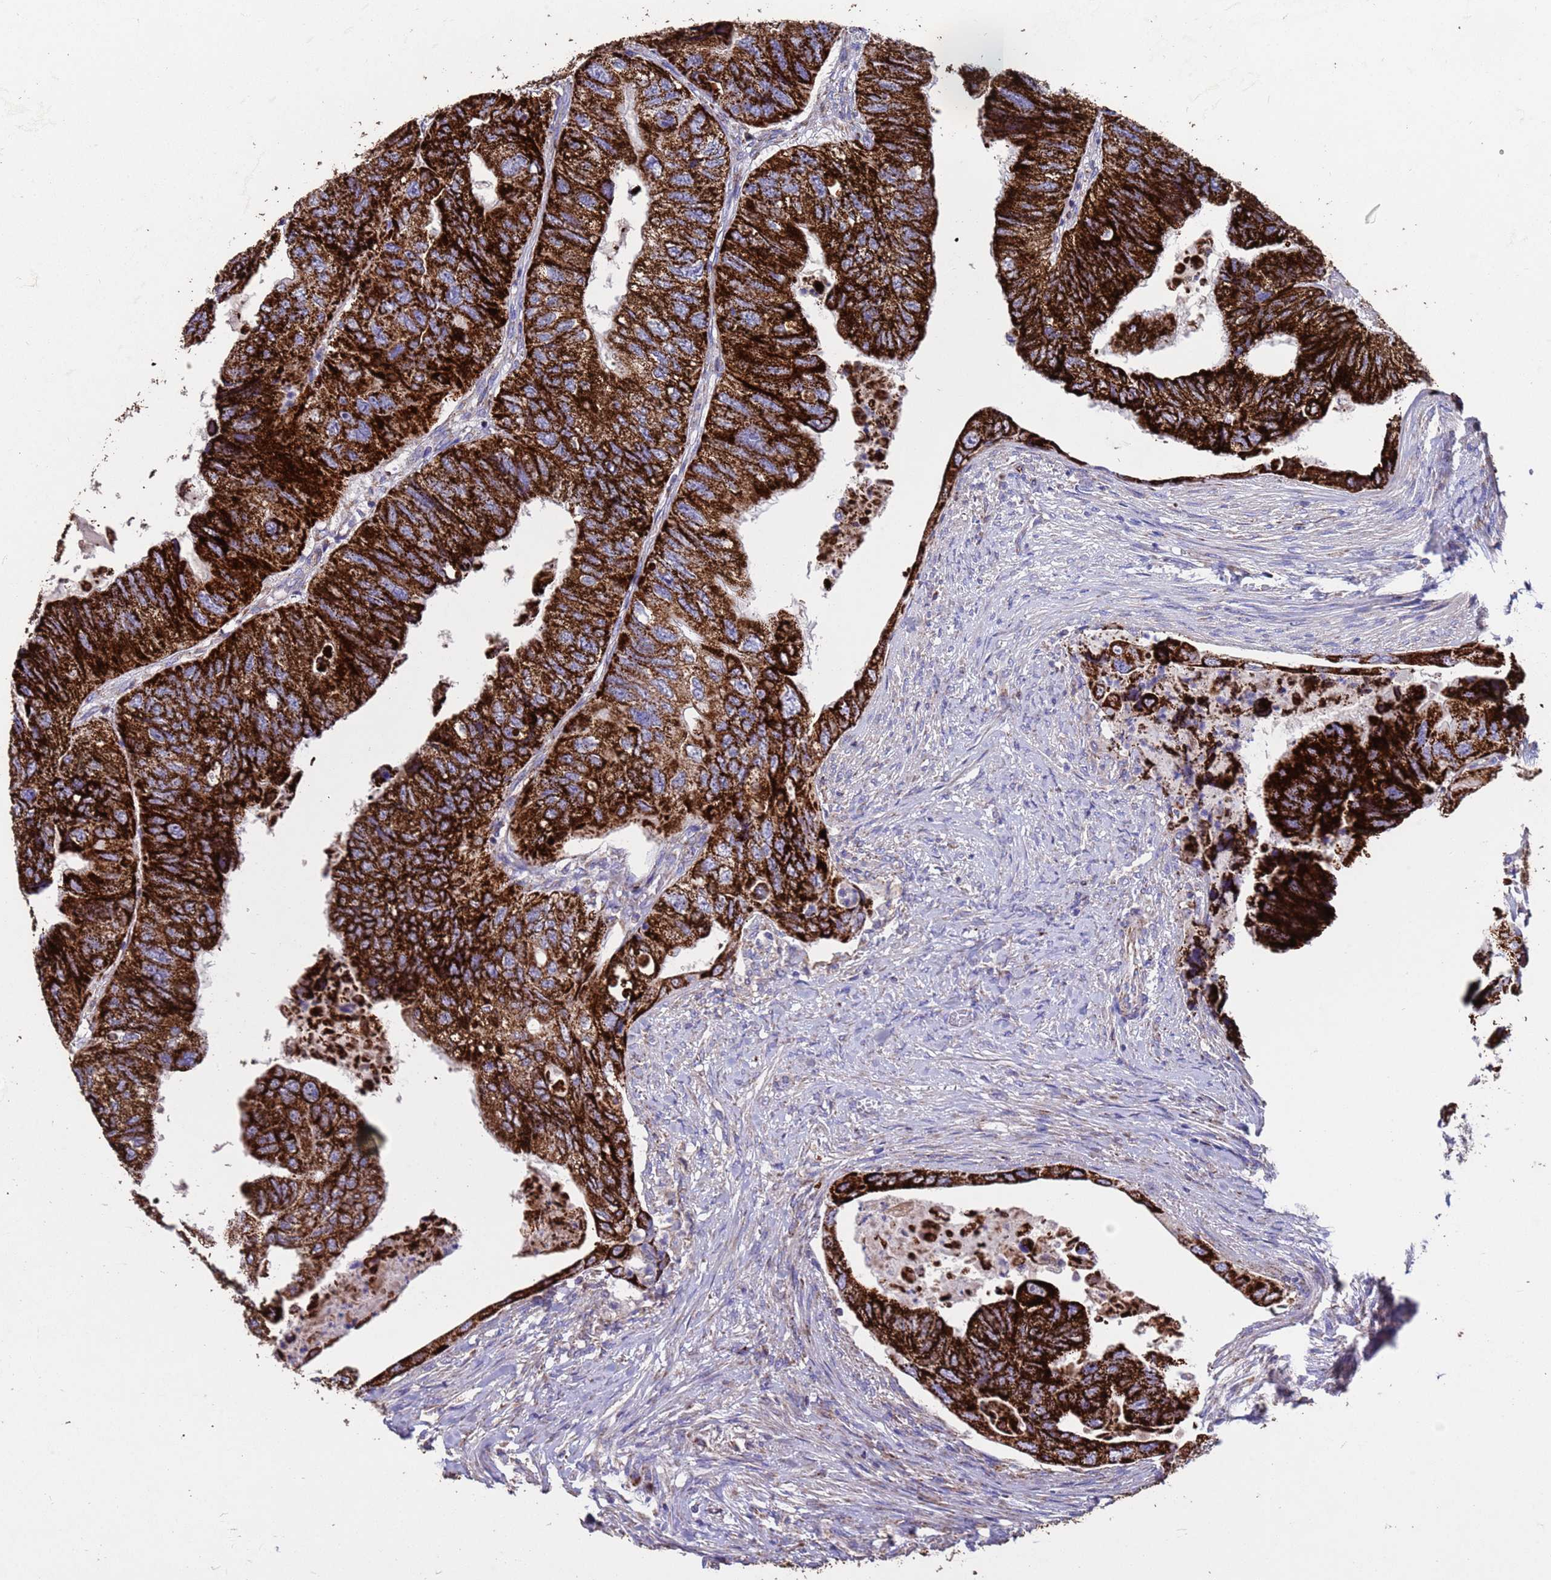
{"staining": {"intensity": "strong", "quantity": ">75%", "location": "cytoplasmic/membranous"}, "tissue": "colorectal cancer", "cell_type": "Tumor cells", "image_type": "cancer", "snomed": [{"axis": "morphology", "description": "Adenocarcinoma, NOS"}, {"axis": "topography", "description": "Rectum"}], "caption": "DAB (3,3'-diaminobenzidine) immunohistochemical staining of human colorectal adenocarcinoma displays strong cytoplasmic/membranous protein positivity in approximately >75% of tumor cells.", "gene": "ZNFX1", "patient": {"sex": "male", "age": 63}}